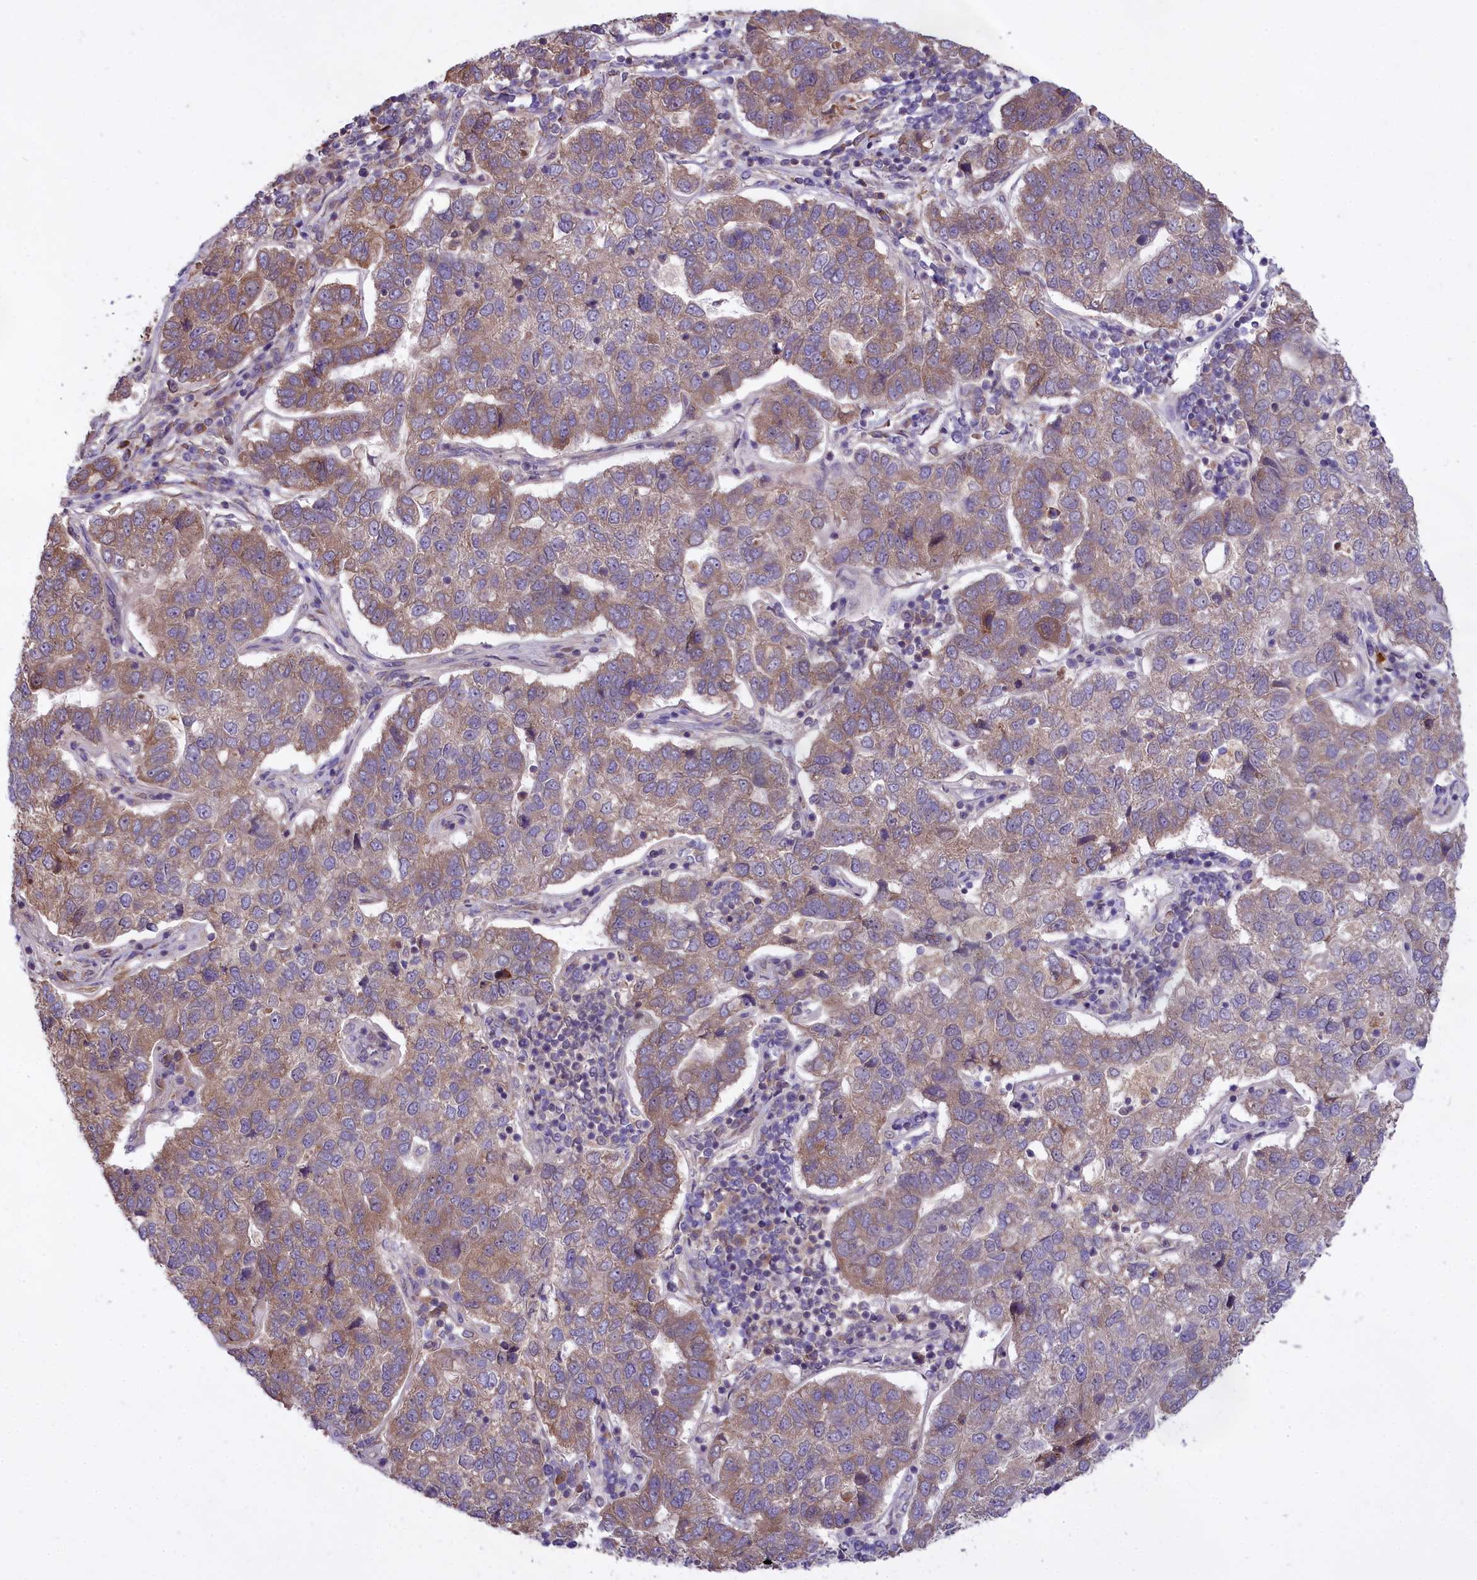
{"staining": {"intensity": "weak", "quantity": "25%-75%", "location": "cytoplasmic/membranous"}, "tissue": "pancreatic cancer", "cell_type": "Tumor cells", "image_type": "cancer", "snomed": [{"axis": "morphology", "description": "Adenocarcinoma, NOS"}, {"axis": "topography", "description": "Pancreas"}], "caption": "Weak cytoplasmic/membranous expression is present in approximately 25%-75% of tumor cells in pancreatic cancer. The protein is shown in brown color, while the nuclei are stained blue.", "gene": "MEMO1", "patient": {"sex": "female", "age": 61}}